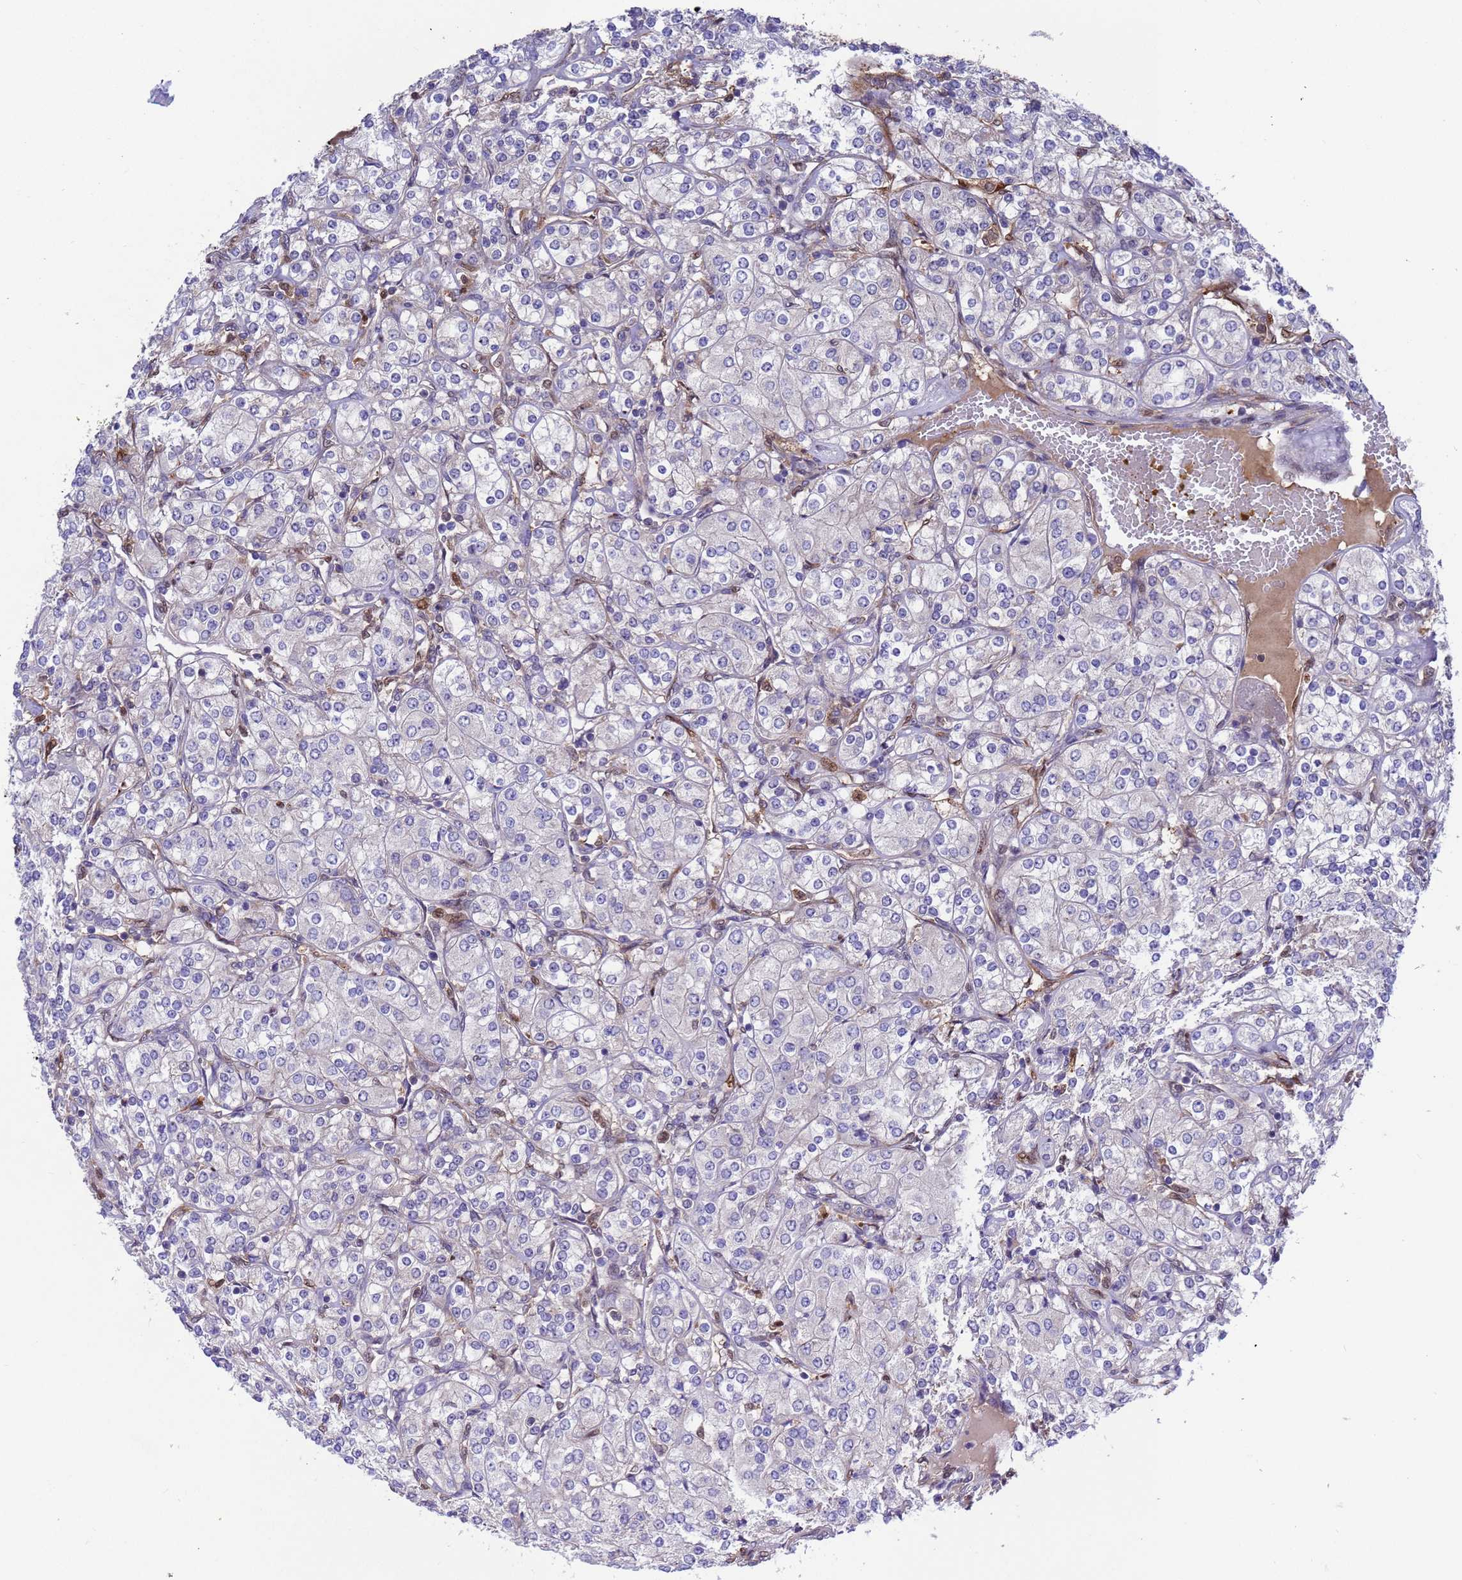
{"staining": {"intensity": "negative", "quantity": "none", "location": "none"}, "tissue": "renal cancer", "cell_type": "Tumor cells", "image_type": "cancer", "snomed": [{"axis": "morphology", "description": "Adenocarcinoma, NOS"}, {"axis": "topography", "description": "Kidney"}], "caption": "The micrograph demonstrates no staining of tumor cells in renal adenocarcinoma.", "gene": "FOXRED1", "patient": {"sex": "male", "age": 77}}